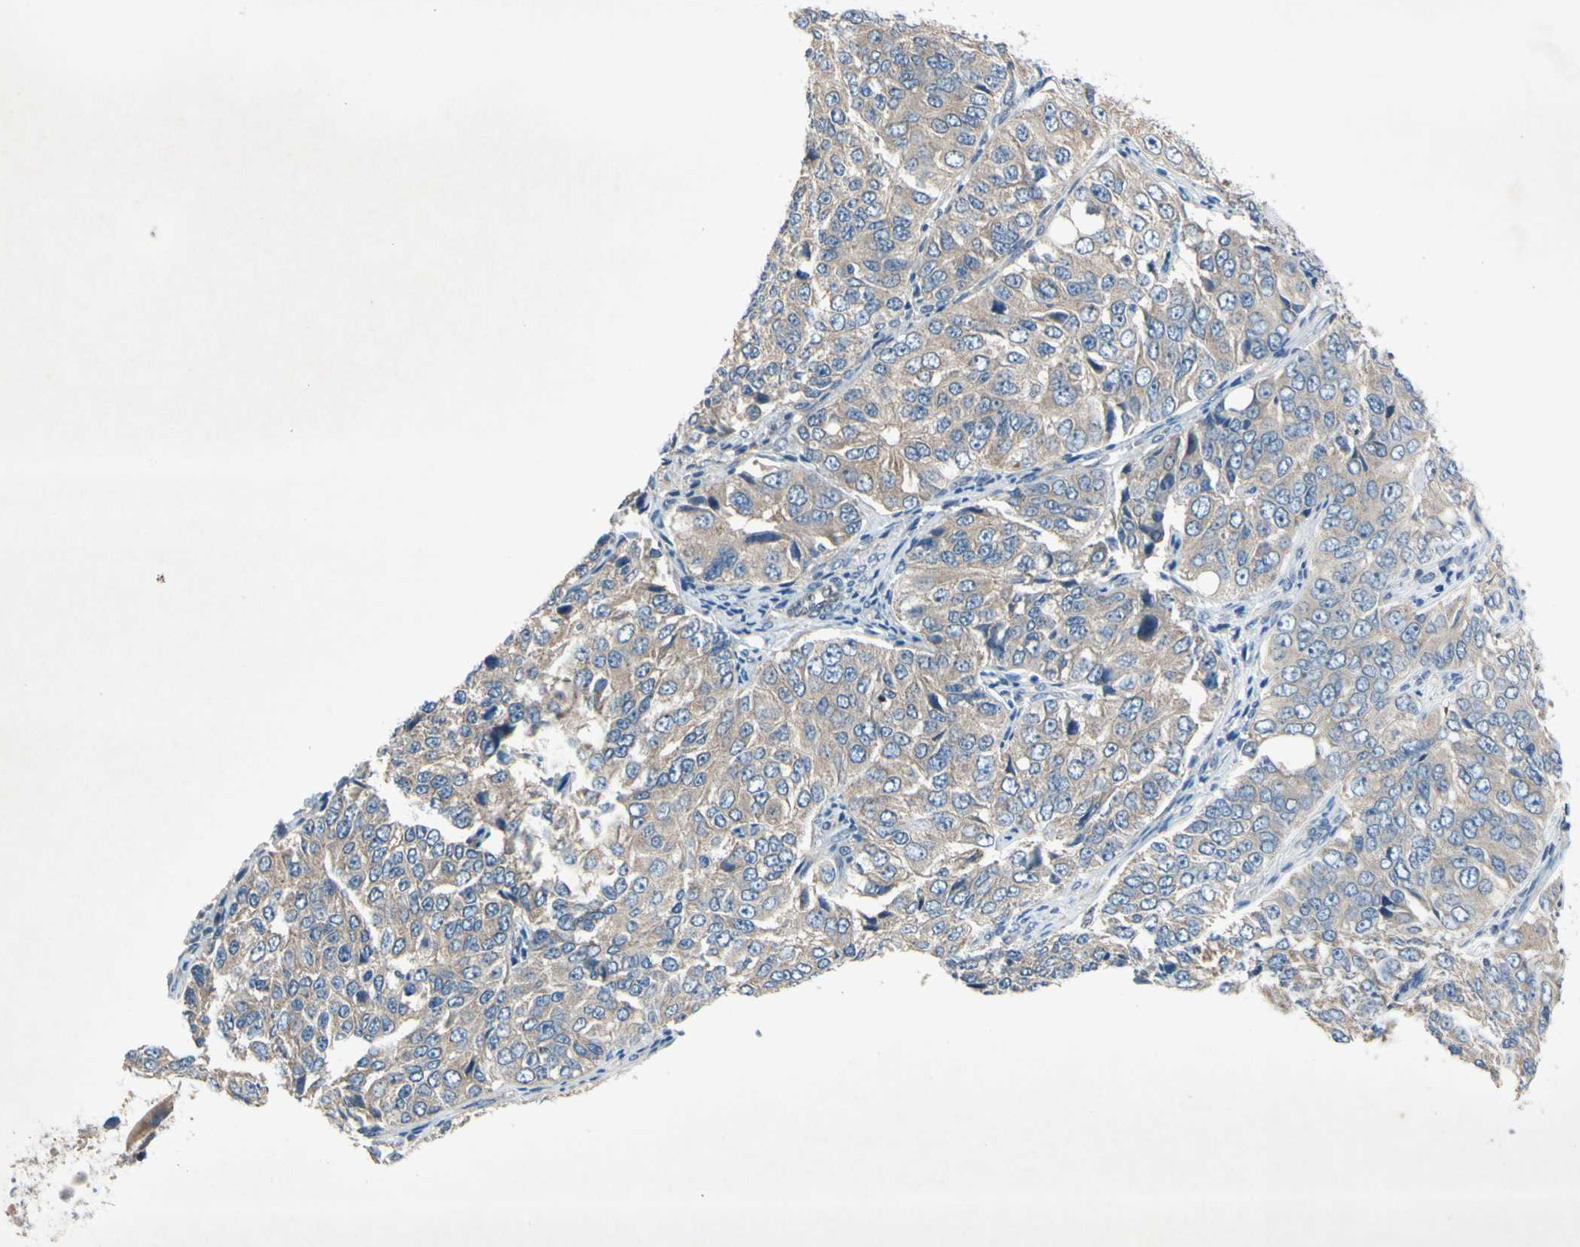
{"staining": {"intensity": "weak", "quantity": ">75%", "location": "cytoplasmic/membranous"}, "tissue": "ovarian cancer", "cell_type": "Tumor cells", "image_type": "cancer", "snomed": [{"axis": "morphology", "description": "Carcinoma, endometroid"}, {"axis": "topography", "description": "Ovary"}], "caption": "The micrograph demonstrates staining of ovarian cancer (endometroid carcinoma), revealing weak cytoplasmic/membranous protein positivity (brown color) within tumor cells. (IHC, brightfield microscopy, high magnification).", "gene": "HILPDA", "patient": {"sex": "female", "age": 51}}